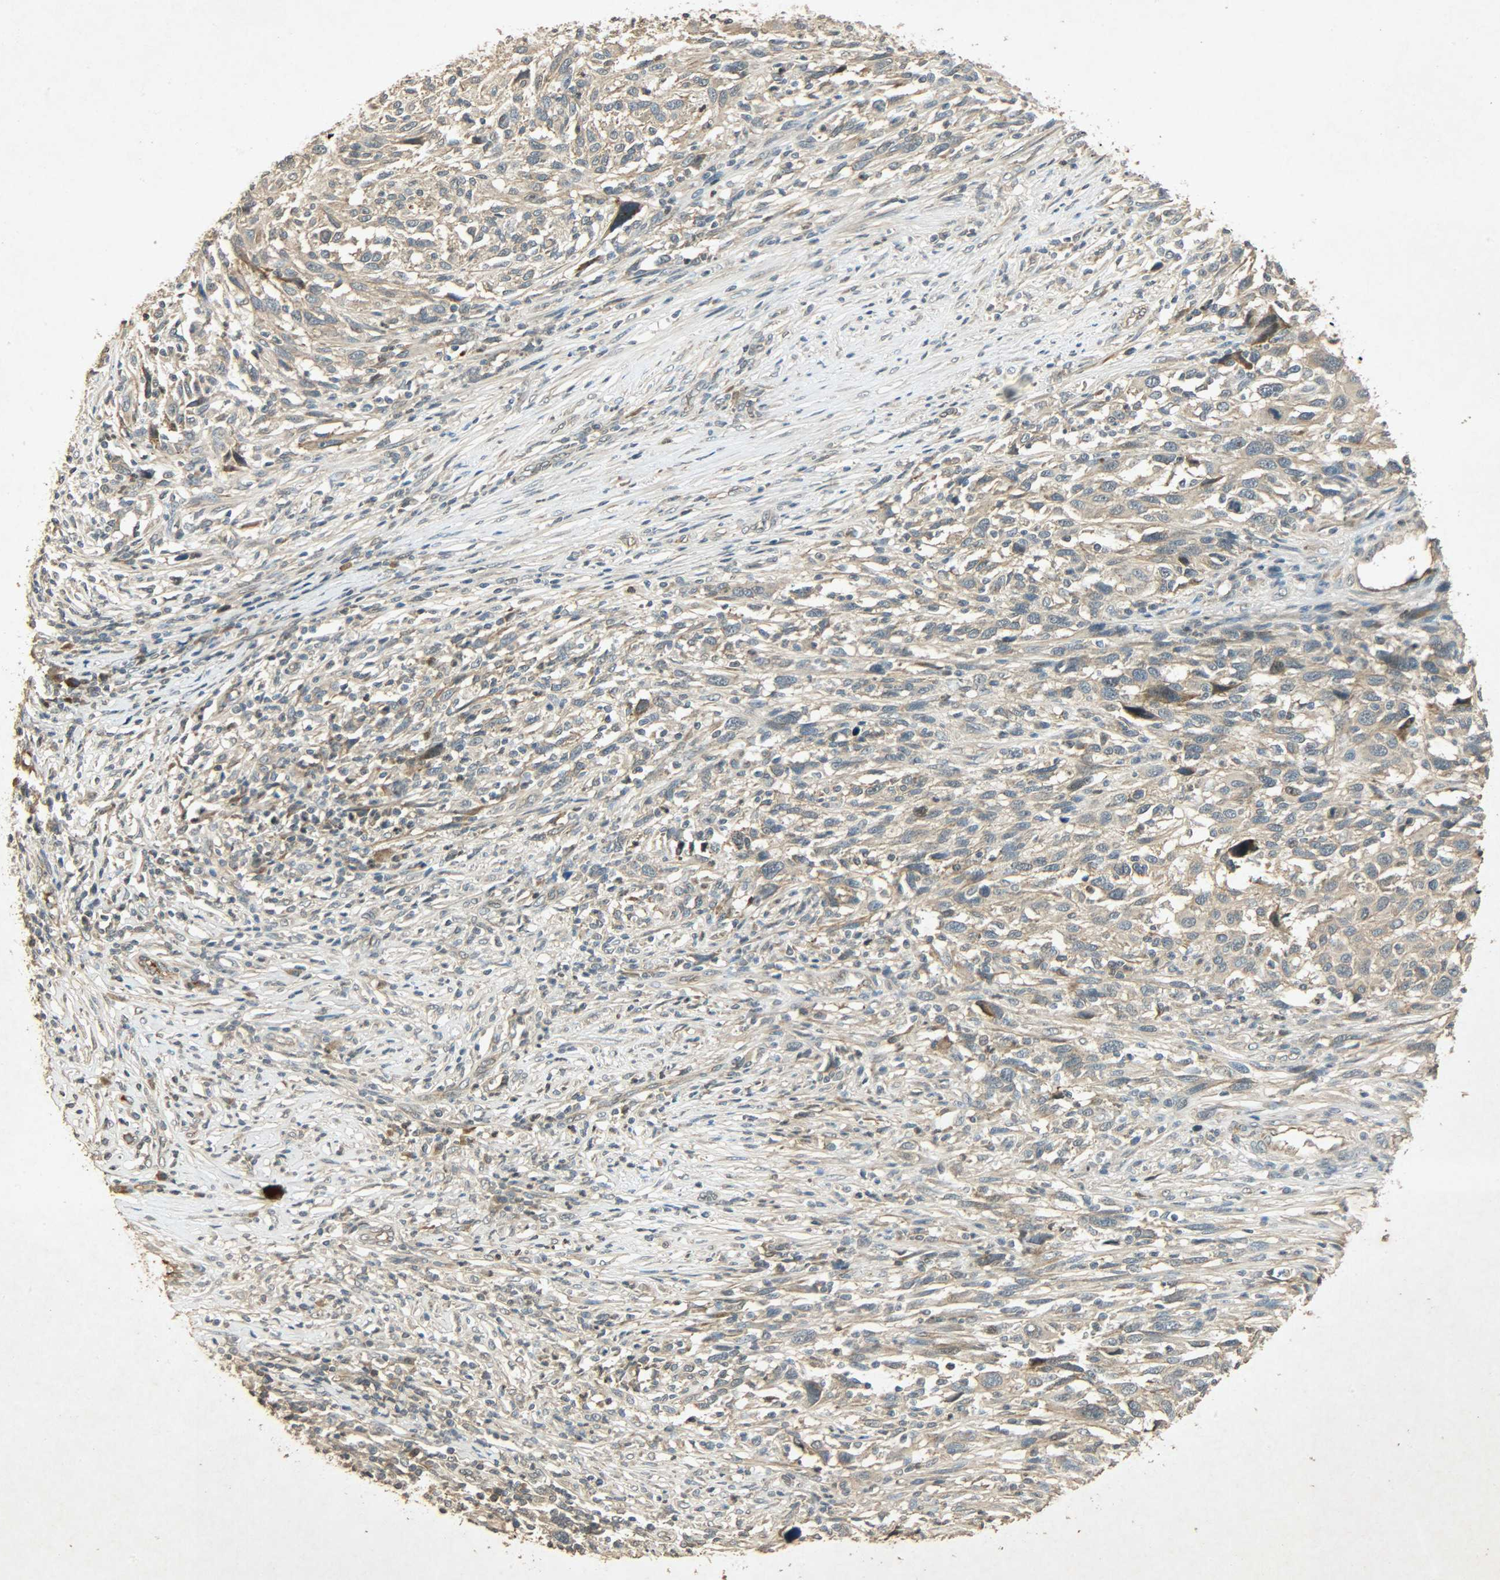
{"staining": {"intensity": "weak", "quantity": ">75%", "location": "cytoplasmic/membranous"}, "tissue": "melanoma", "cell_type": "Tumor cells", "image_type": "cancer", "snomed": [{"axis": "morphology", "description": "Malignant melanoma, Metastatic site"}, {"axis": "topography", "description": "Lymph node"}], "caption": "Malignant melanoma (metastatic site) stained with IHC reveals weak cytoplasmic/membranous staining in about >75% of tumor cells. (brown staining indicates protein expression, while blue staining denotes nuclei).", "gene": "ATP2B1", "patient": {"sex": "male", "age": 61}}